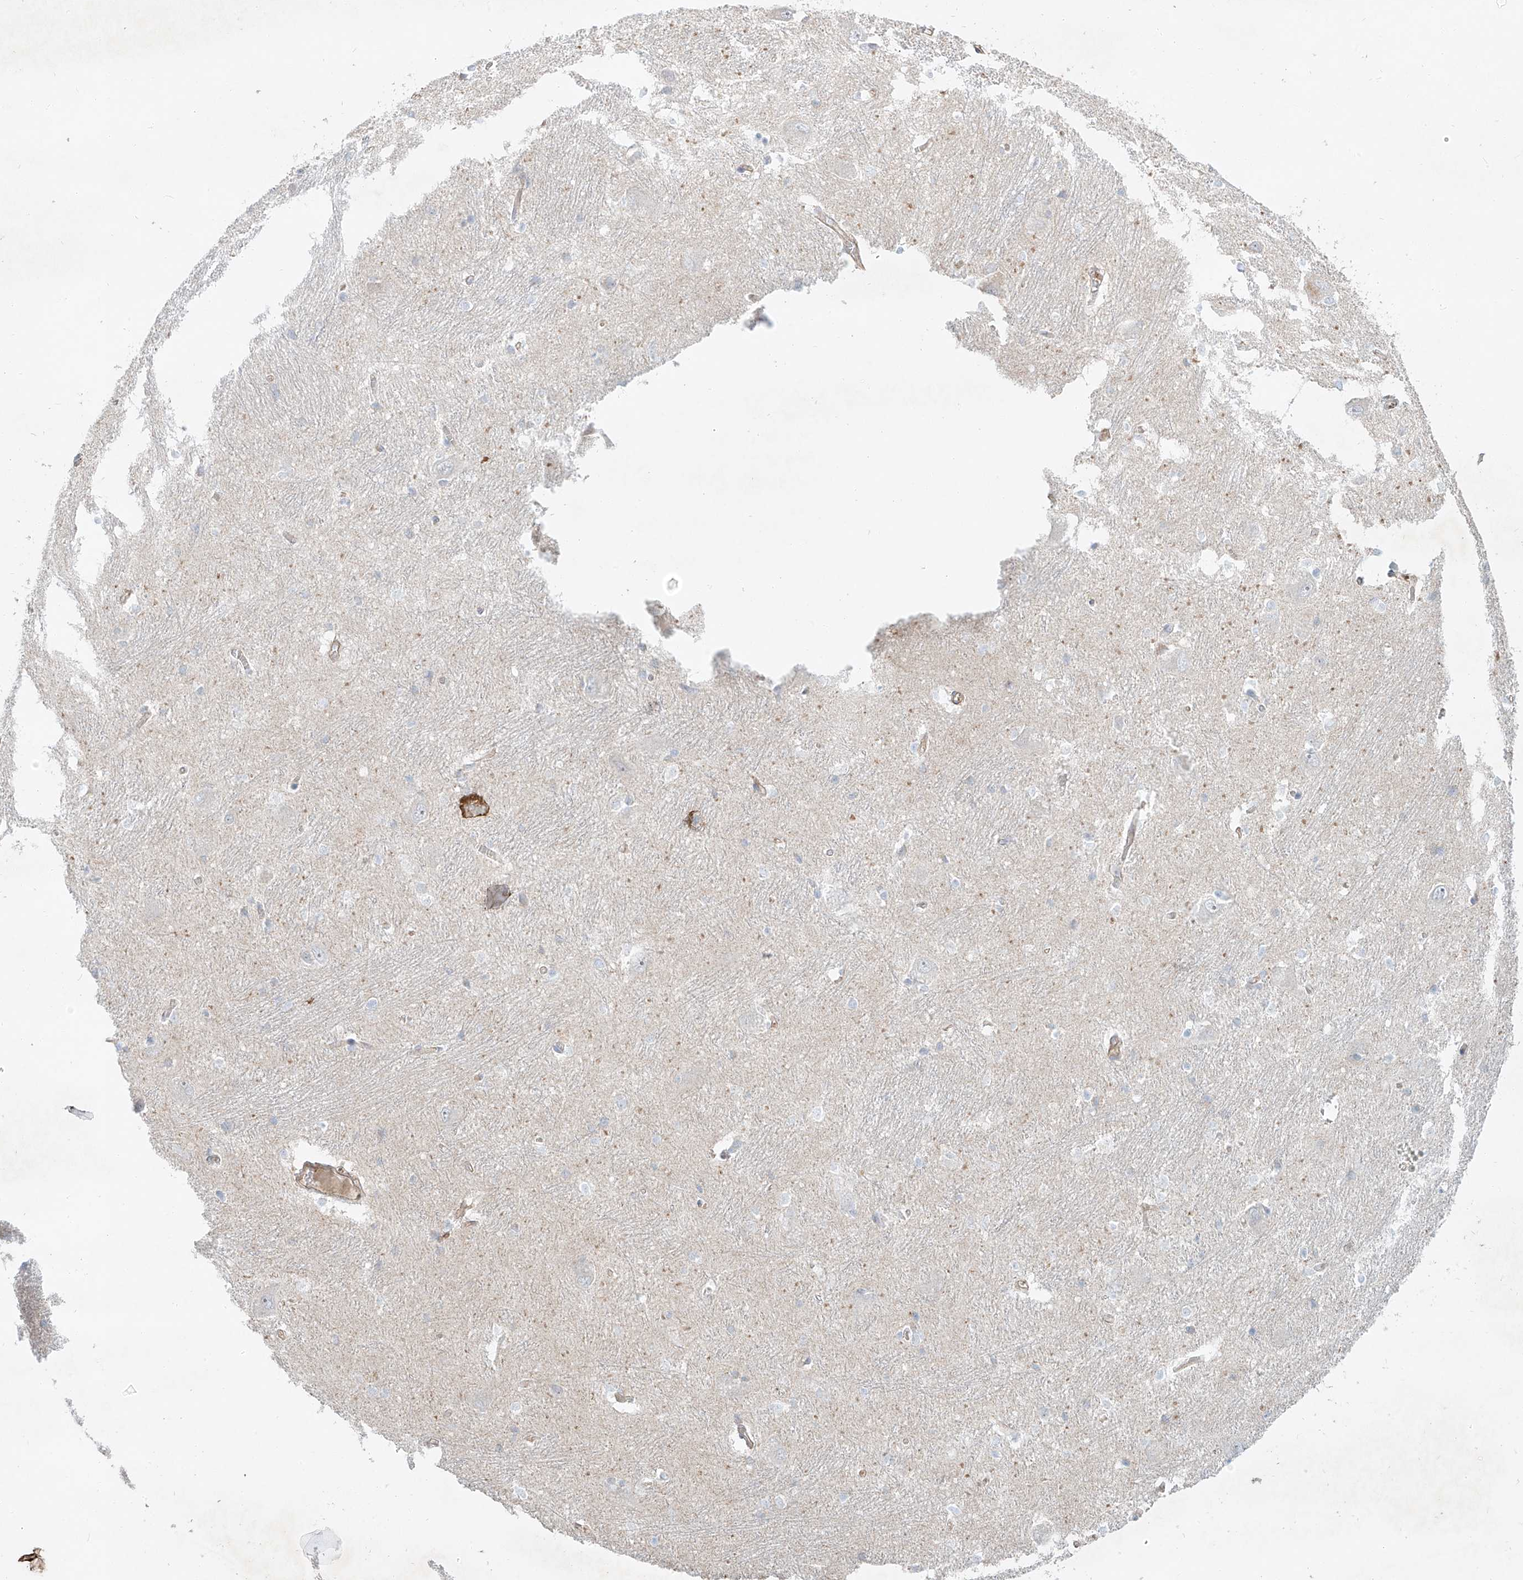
{"staining": {"intensity": "negative", "quantity": "none", "location": "none"}, "tissue": "caudate", "cell_type": "Glial cells", "image_type": "normal", "snomed": [{"axis": "morphology", "description": "Normal tissue, NOS"}, {"axis": "topography", "description": "Lateral ventricle wall"}], "caption": "Protein analysis of benign caudate reveals no significant expression in glial cells.", "gene": "AJM1", "patient": {"sex": "male", "age": 37}}